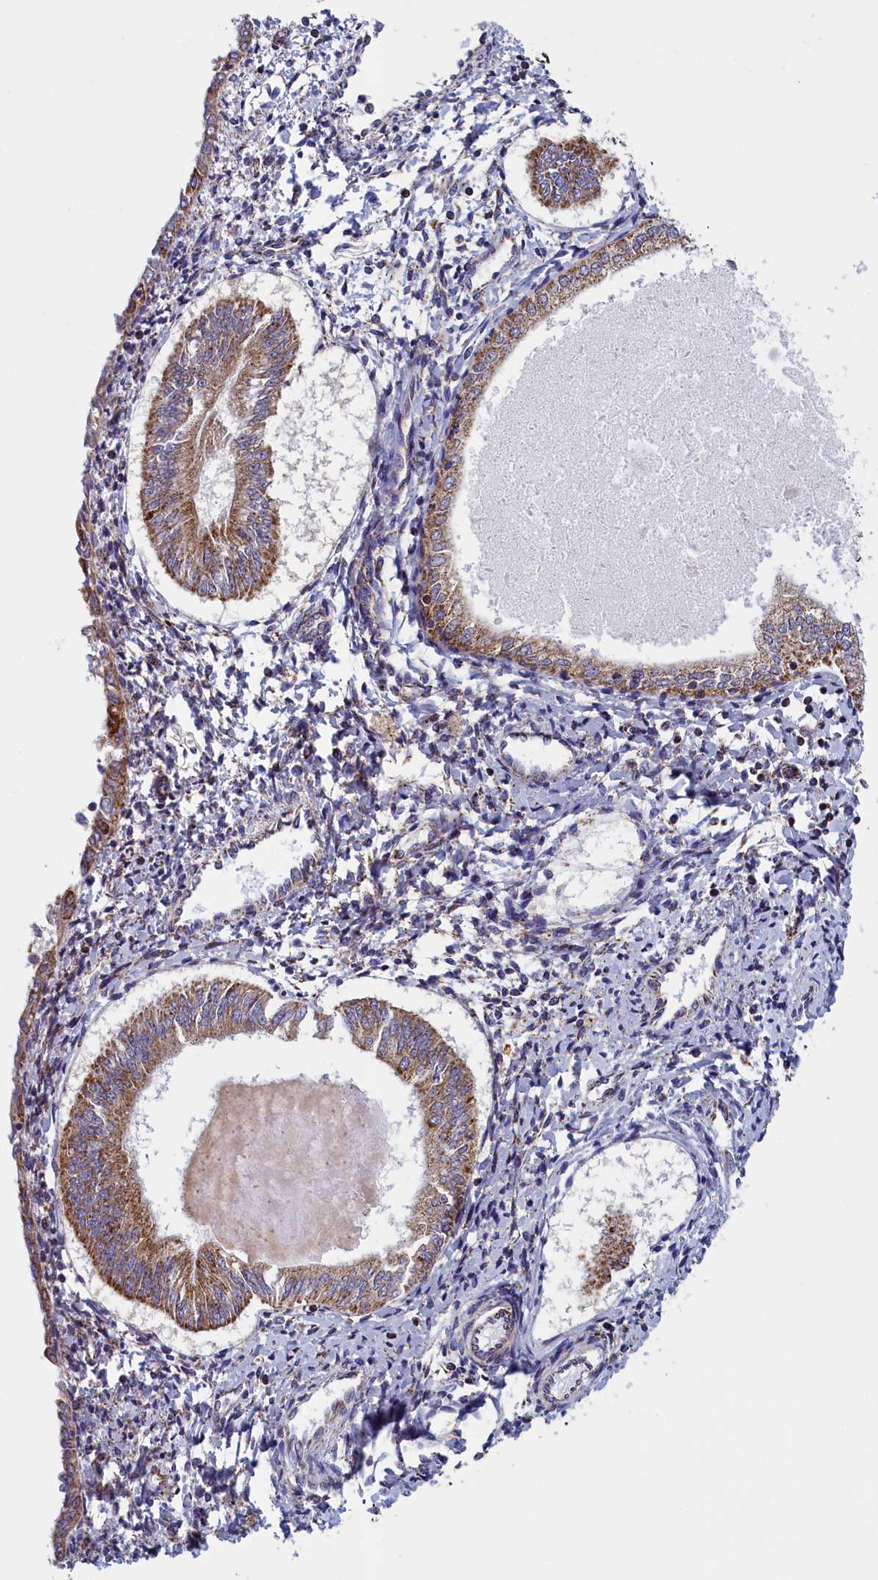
{"staining": {"intensity": "moderate", "quantity": ">75%", "location": "cytoplasmic/membranous"}, "tissue": "endometrial cancer", "cell_type": "Tumor cells", "image_type": "cancer", "snomed": [{"axis": "morphology", "description": "Adenocarcinoma, NOS"}, {"axis": "topography", "description": "Endometrium"}], "caption": "Immunohistochemical staining of endometrial cancer displays medium levels of moderate cytoplasmic/membranous protein expression in approximately >75% of tumor cells. (DAB IHC with brightfield microscopy, high magnification).", "gene": "IFT122", "patient": {"sex": "female", "age": 58}}